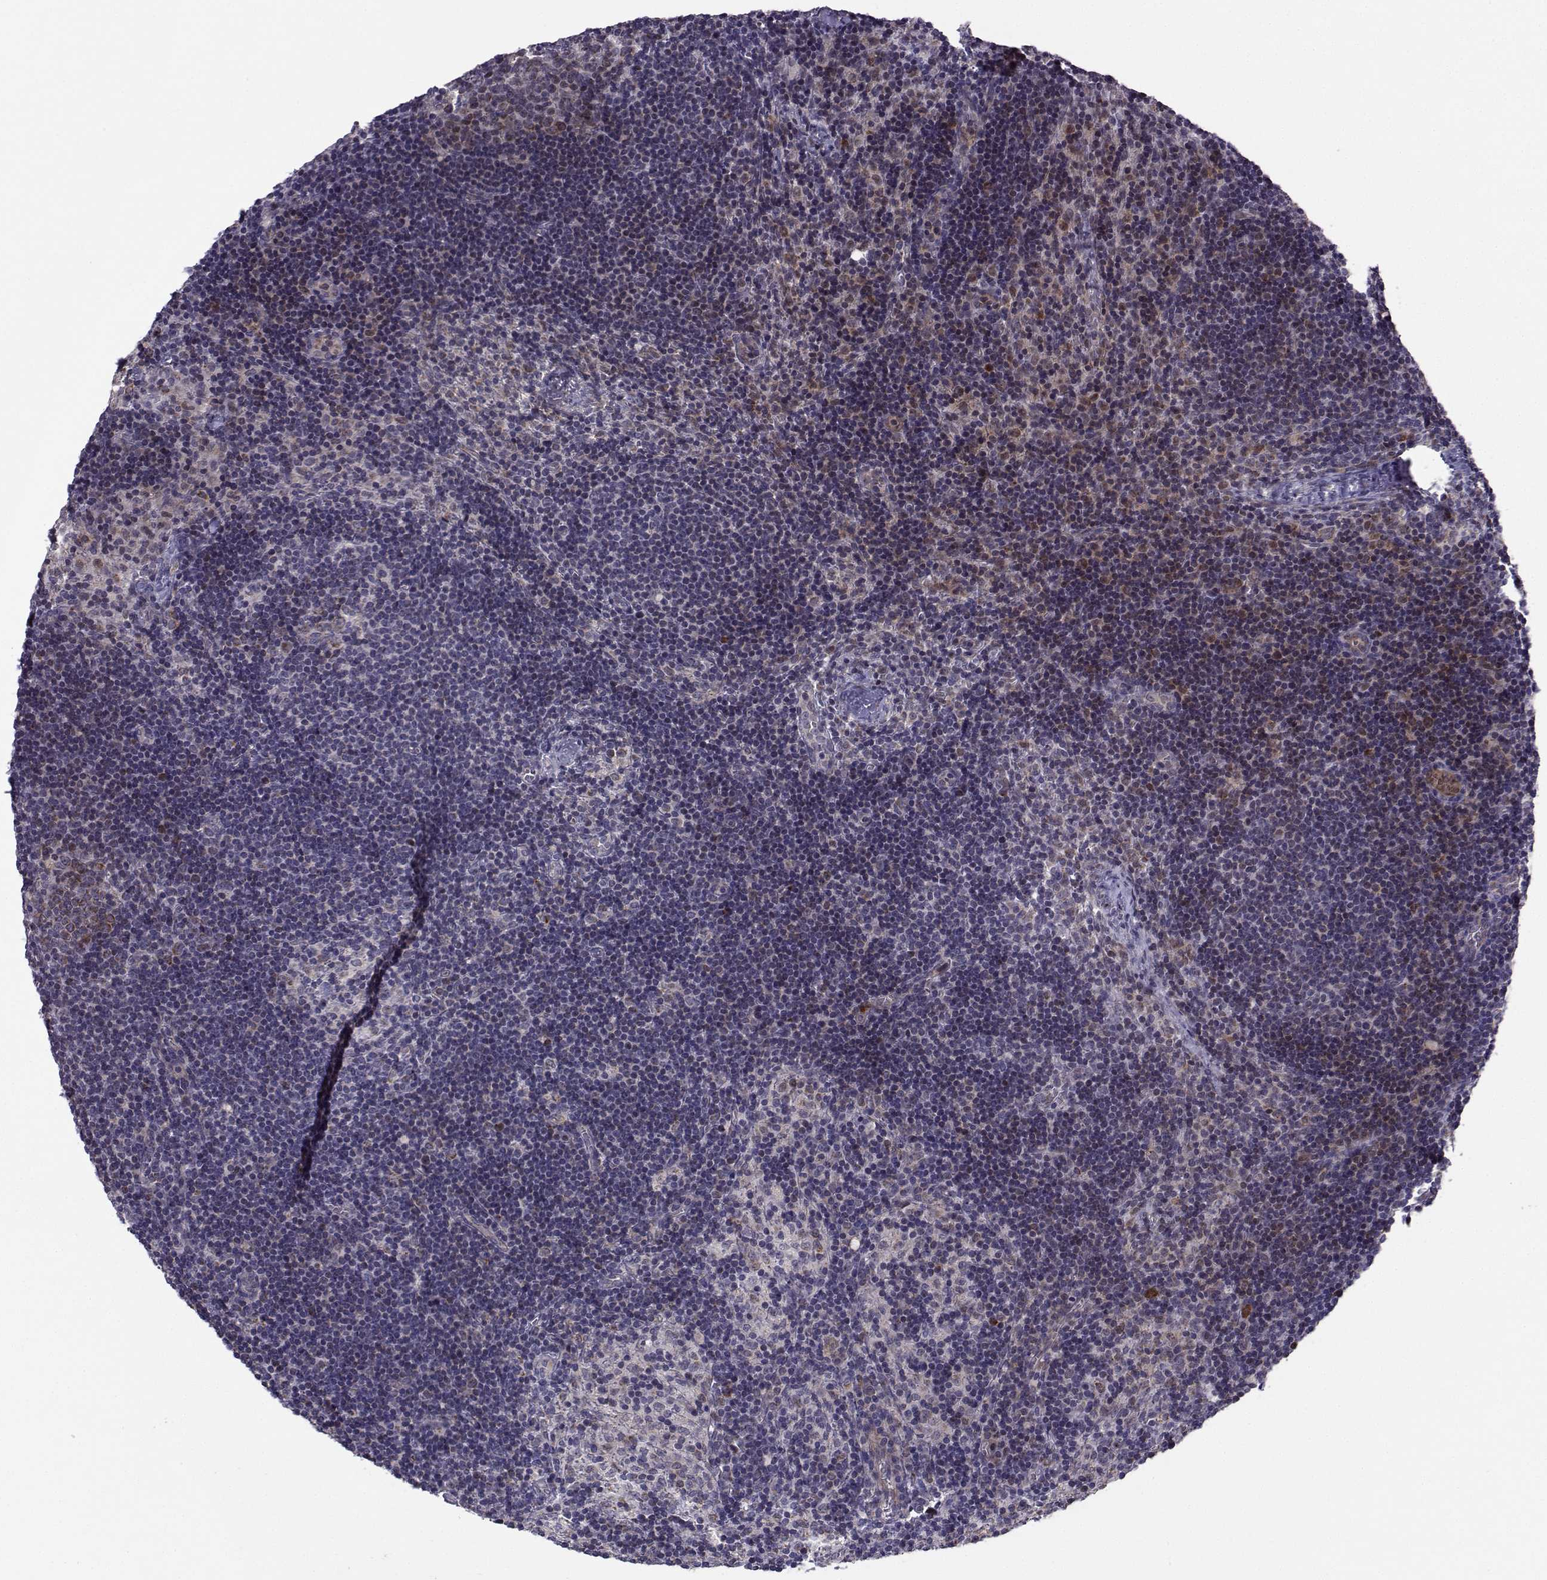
{"staining": {"intensity": "moderate", "quantity": "<25%", "location": "cytoplasmic/membranous"}, "tissue": "lymph node", "cell_type": "Germinal center cells", "image_type": "normal", "snomed": [{"axis": "morphology", "description": "Normal tissue, NOS"}, {"axis": "topography", "description": "Lymph node"}], "caption": "A high-resolution histopathology image shows immunohistochemistry staining of benign lymph node, which demonstrates moderate cytoplasmic/membranous positivity in approximately <25% of germinal center cells. (DAB IHC with brightfield microscopy, high magnification).", "gene": "NECAB3", "patient": {"sex": "female", "age": 52}}